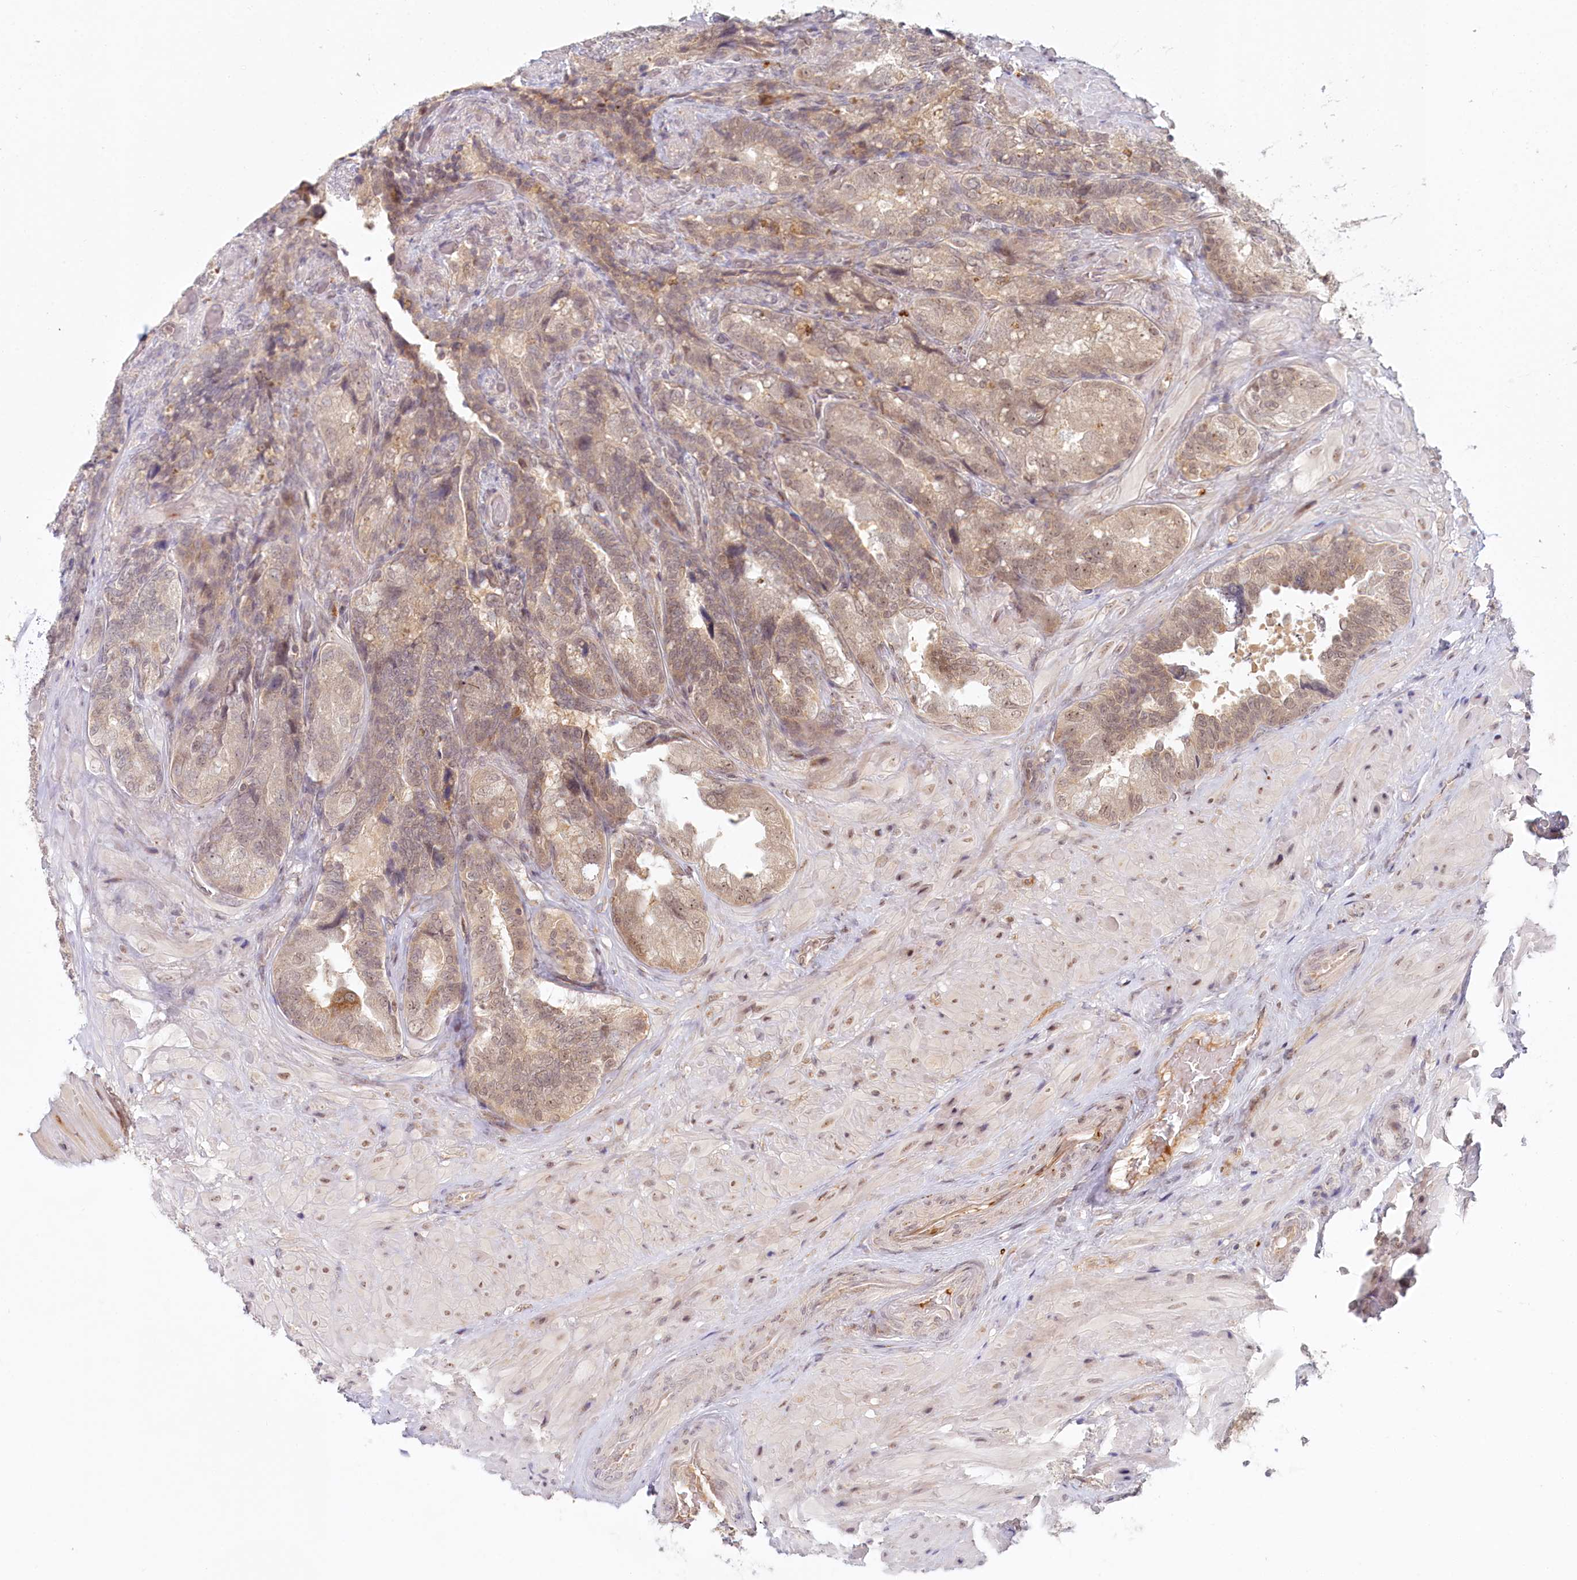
{"staining": {"intensity": "moderate", "quantity": ">75%", "location": "cytoplasmic/membranous,nuclear"}, "tissue": "seminal vesicle", "cell_type": "Glandular cells", "image_type": "normal", "snomed": [{"axis": "morphology", "description": "Normal tissue, NOS"}, {"axis": "topography", "description": "Prostate and seminal vesicle, NOS"}, {"axis": "topography", "description": "Prostate"}, {"axis": "topography", "description": "Seminal veicle"}], "caption": "This image demonstrates unremarkable seminal vesicle stained with immunohistochemistry to label a protein in brown. The cytoplasmic/membranous,nuclear of glandular cells show moderate positivity for the protein. Nuclei are counter-stained blue.", "gene": "WAPL", "patient": {"sex": "male", "age": 67}}